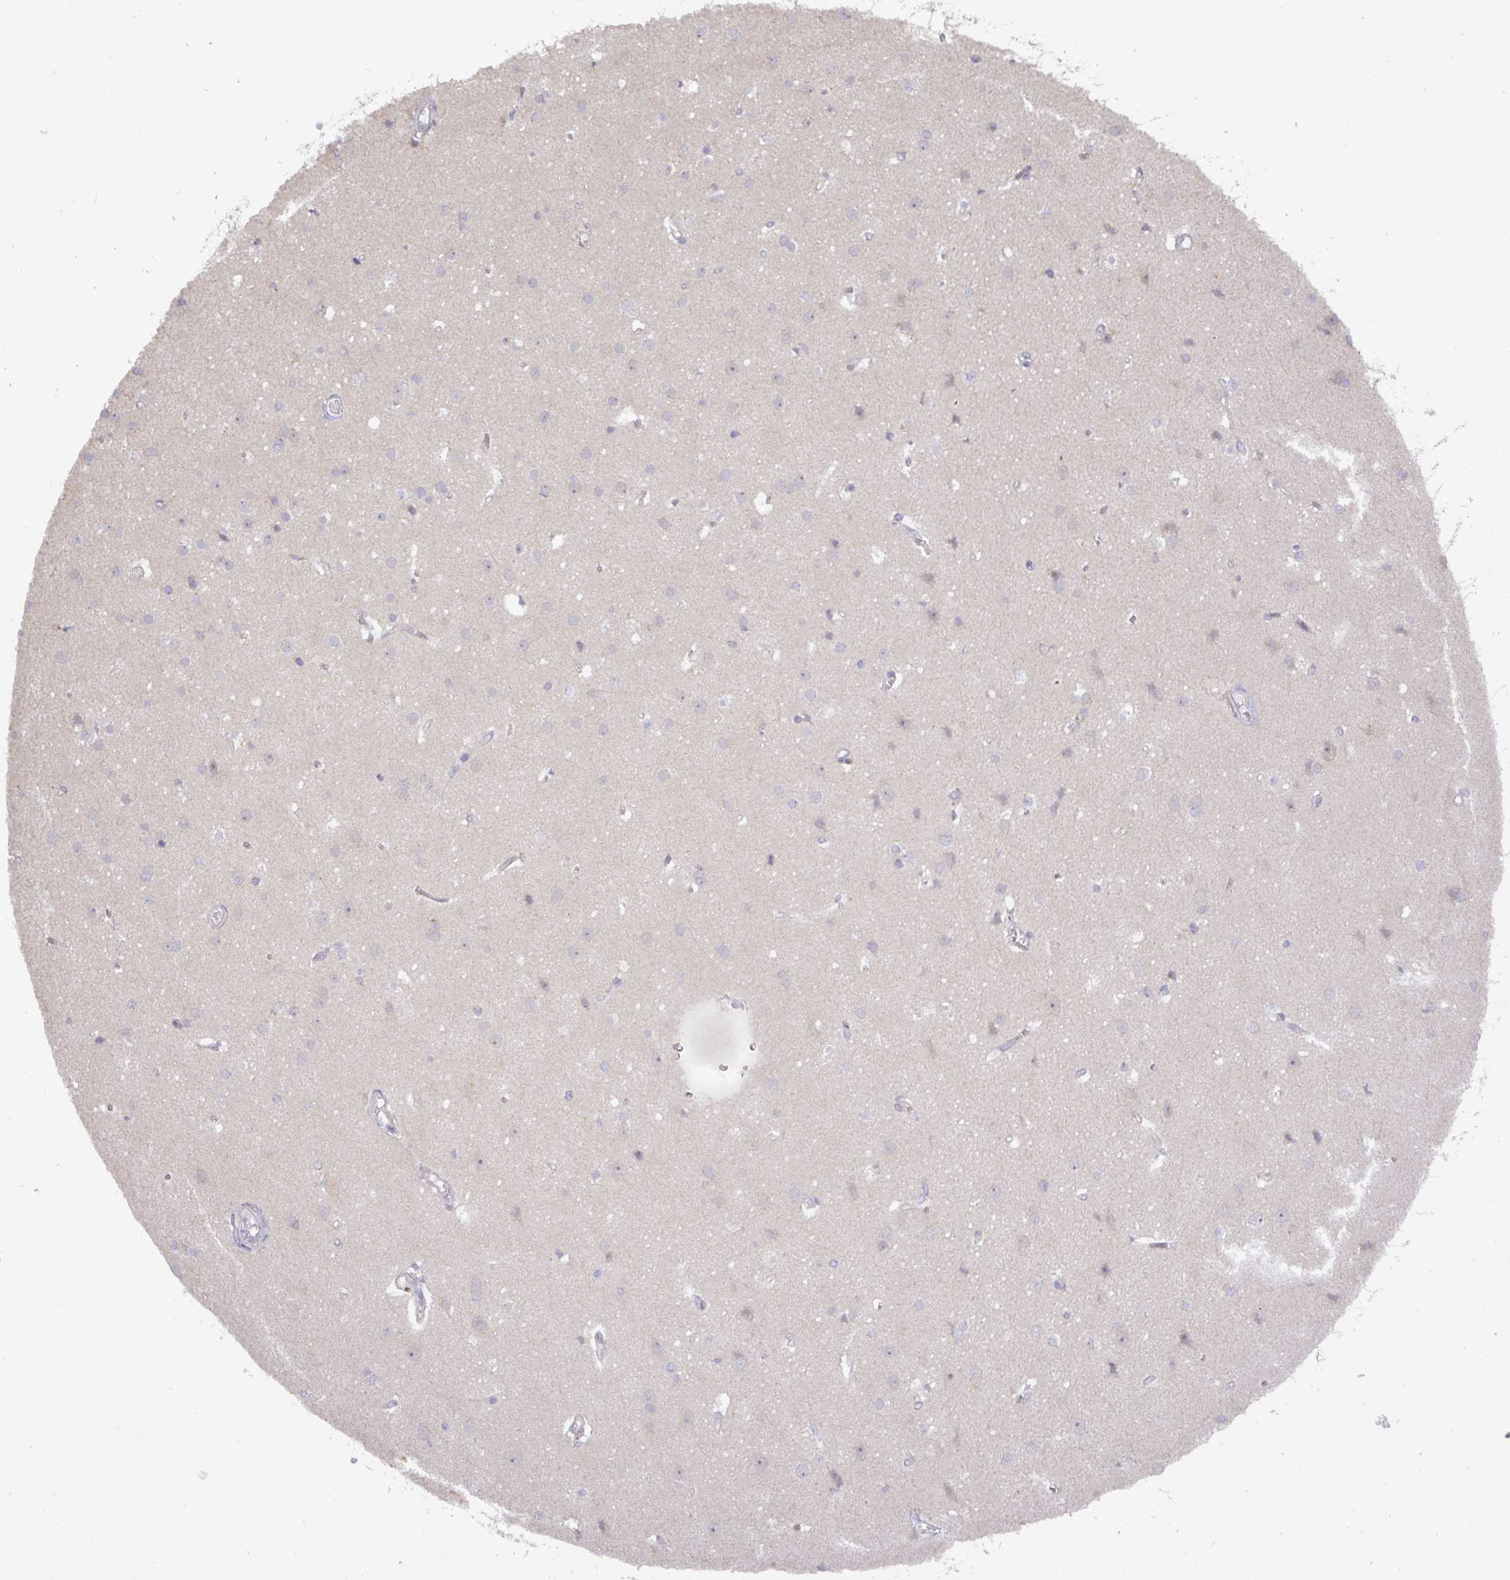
{"staining": {"intensity": "negative", "quantity": "none", "location": "none"}, "tissue": "cerebral cortex", "cell_type": "Endothelial cells", "image_type": "normal", "snomed": [{"axis": "morphology", "description": "Normal tissue, NOS"}, {"axis": "topography", "description": "Cerebral cortex"}], "caption": "This image is of benign cerebral cortex stained with immunohistochemistry (IHC) to label a protein in brown with the nuclei are counter-stained blue. There is no expression in endothelial cells. The staining is performed using DAB brown chromogen with nuclei counter-stained in using hematoxylin.", "gene": "NIN", "patient": {"sex": "male", "age": 37}}